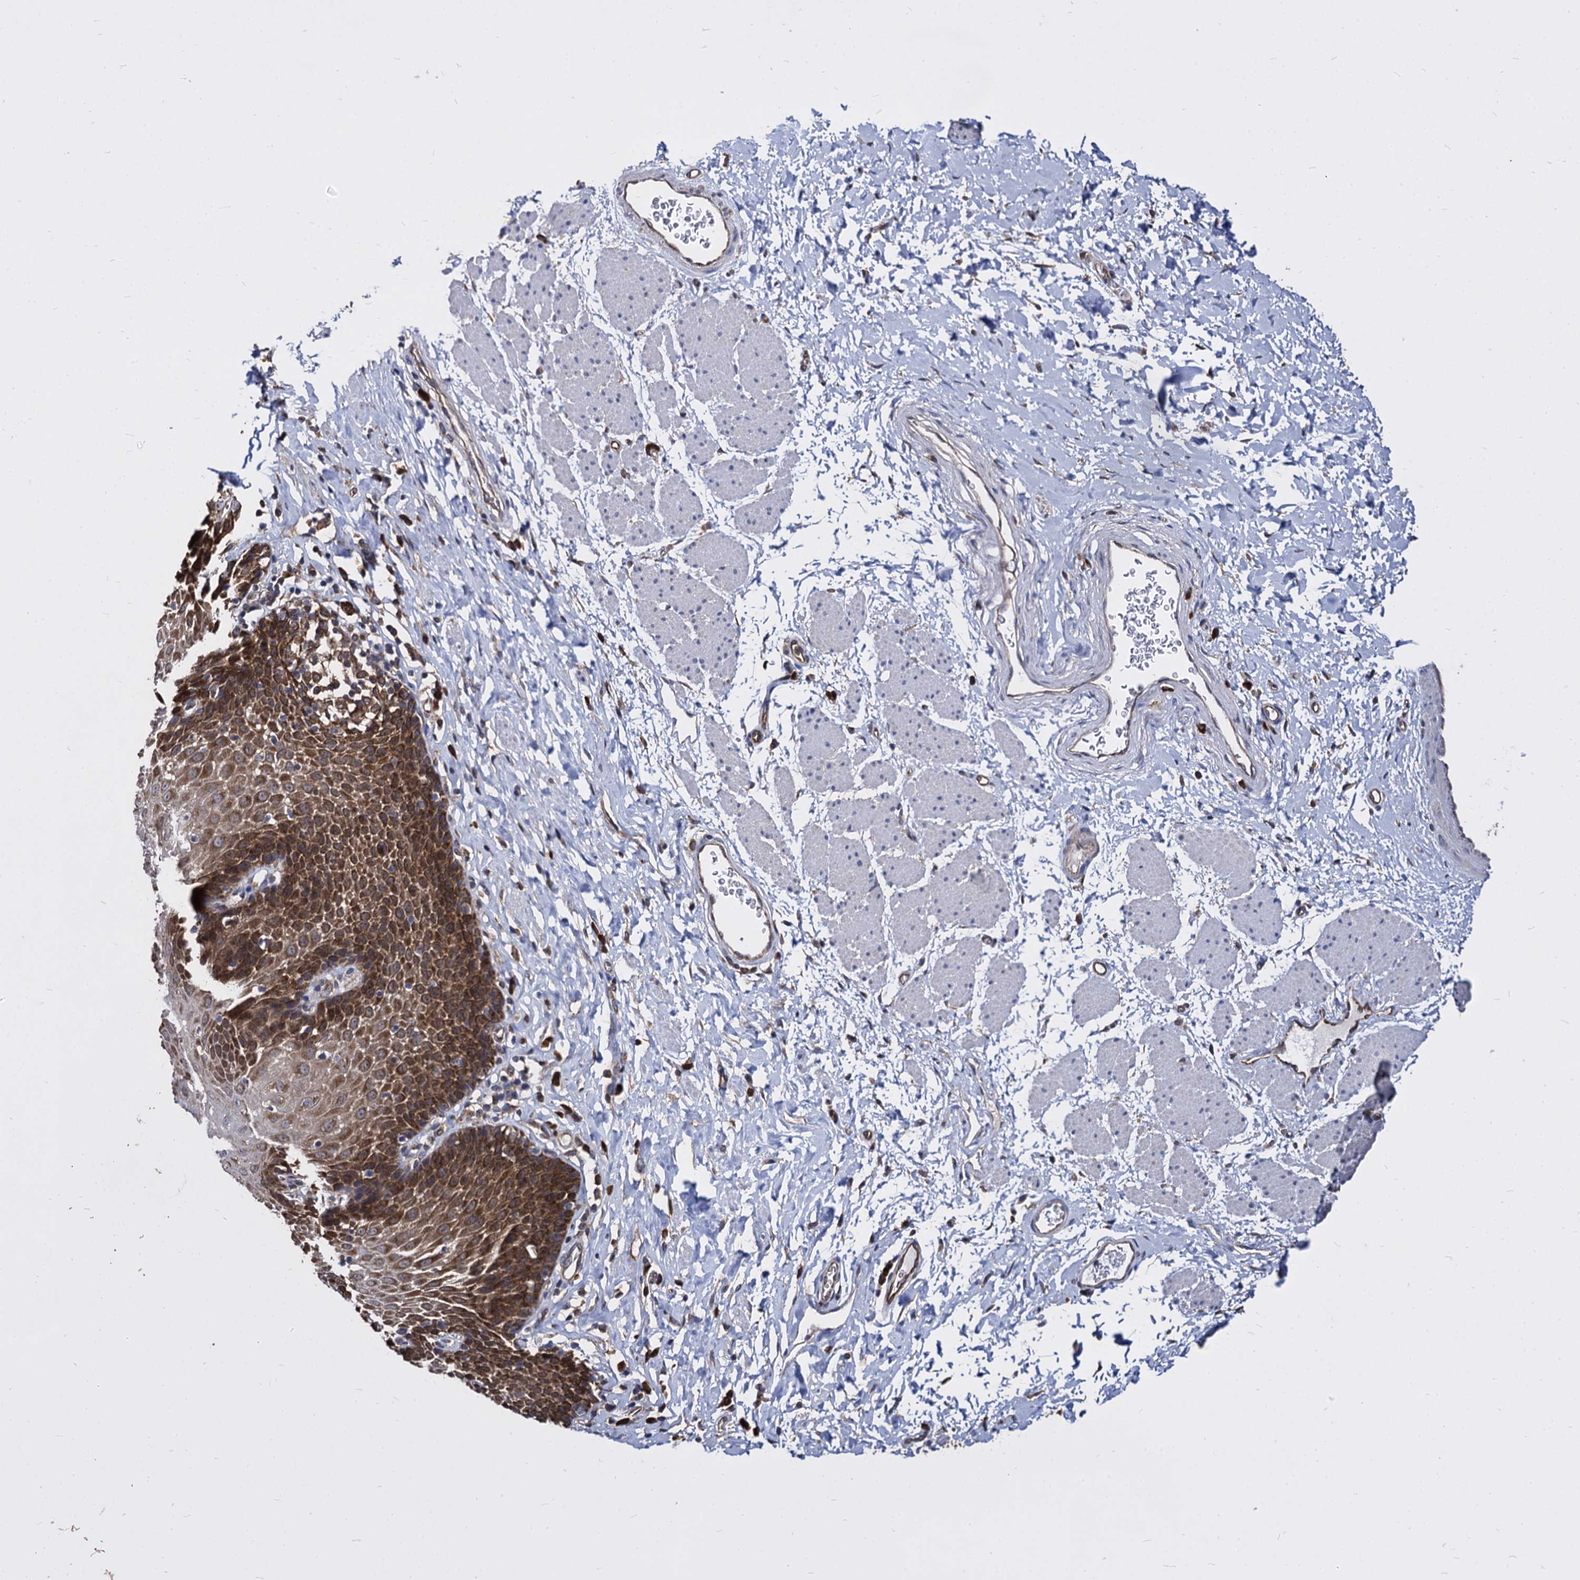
{"staining": {"intensity": "moderate", "quantity": ">75%", "location": "cytoplasmic/membranous"}, "tissue": "esophagus", "cell_type": "Squamous epithelial cells", "image_type": "normal", "snomed": [{"axis": "morphology", "description": "Normal tissue, NOS"}, {"axis": "topography", "description": "Esophagus"}], "caption": "A high-resolution image shows immunohistochemistry staining of unremarkable esophagus, which displays moderate cytoplasmic/membranous positivity in approximately >75% of squamous epithelial cells. (brown staining indicates protein expression, while blue staining denotes nuclei).", "gene": "NME1", "patient": {"sex": "female", "age": 61}}